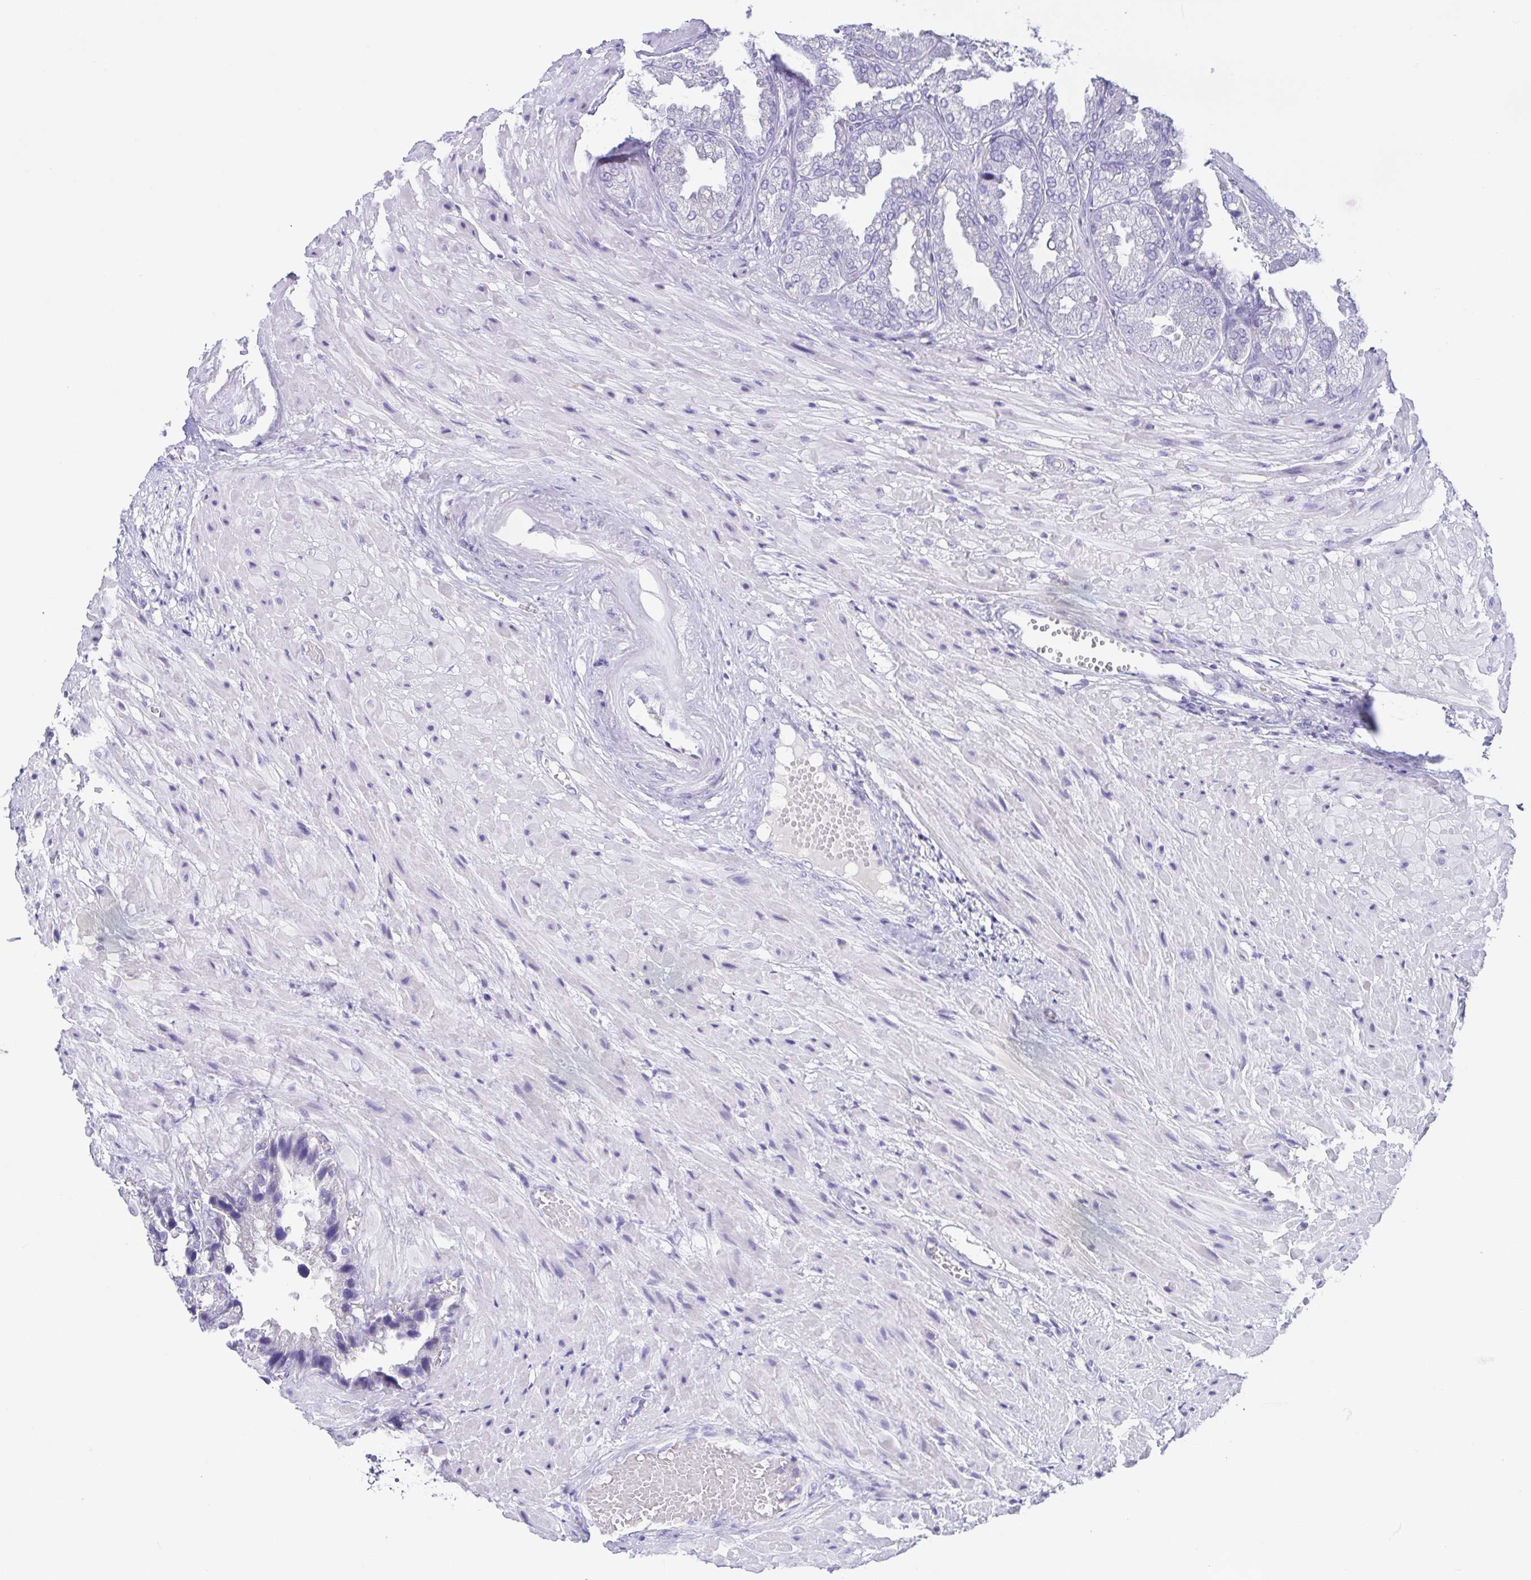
{"staining": {"intensity": "negative", "quantity": "none", "location": "none"}, "tissue": "seminal vesicle", "cell_type": "Glandular cells", "image_type": "normal", "snomed": [{"axis": "morphology", "description": "Normal tissue, NOS"}, {"axis": "topography", "description": "Seminal veicle"}], "caption": "This is an immunohistochemistry (IHC) micrograph of normal seminal vesicle. There is no expression in glandular cells.", "gene": "ARPP21", "patient": {"sex": "male", "age": 55}}